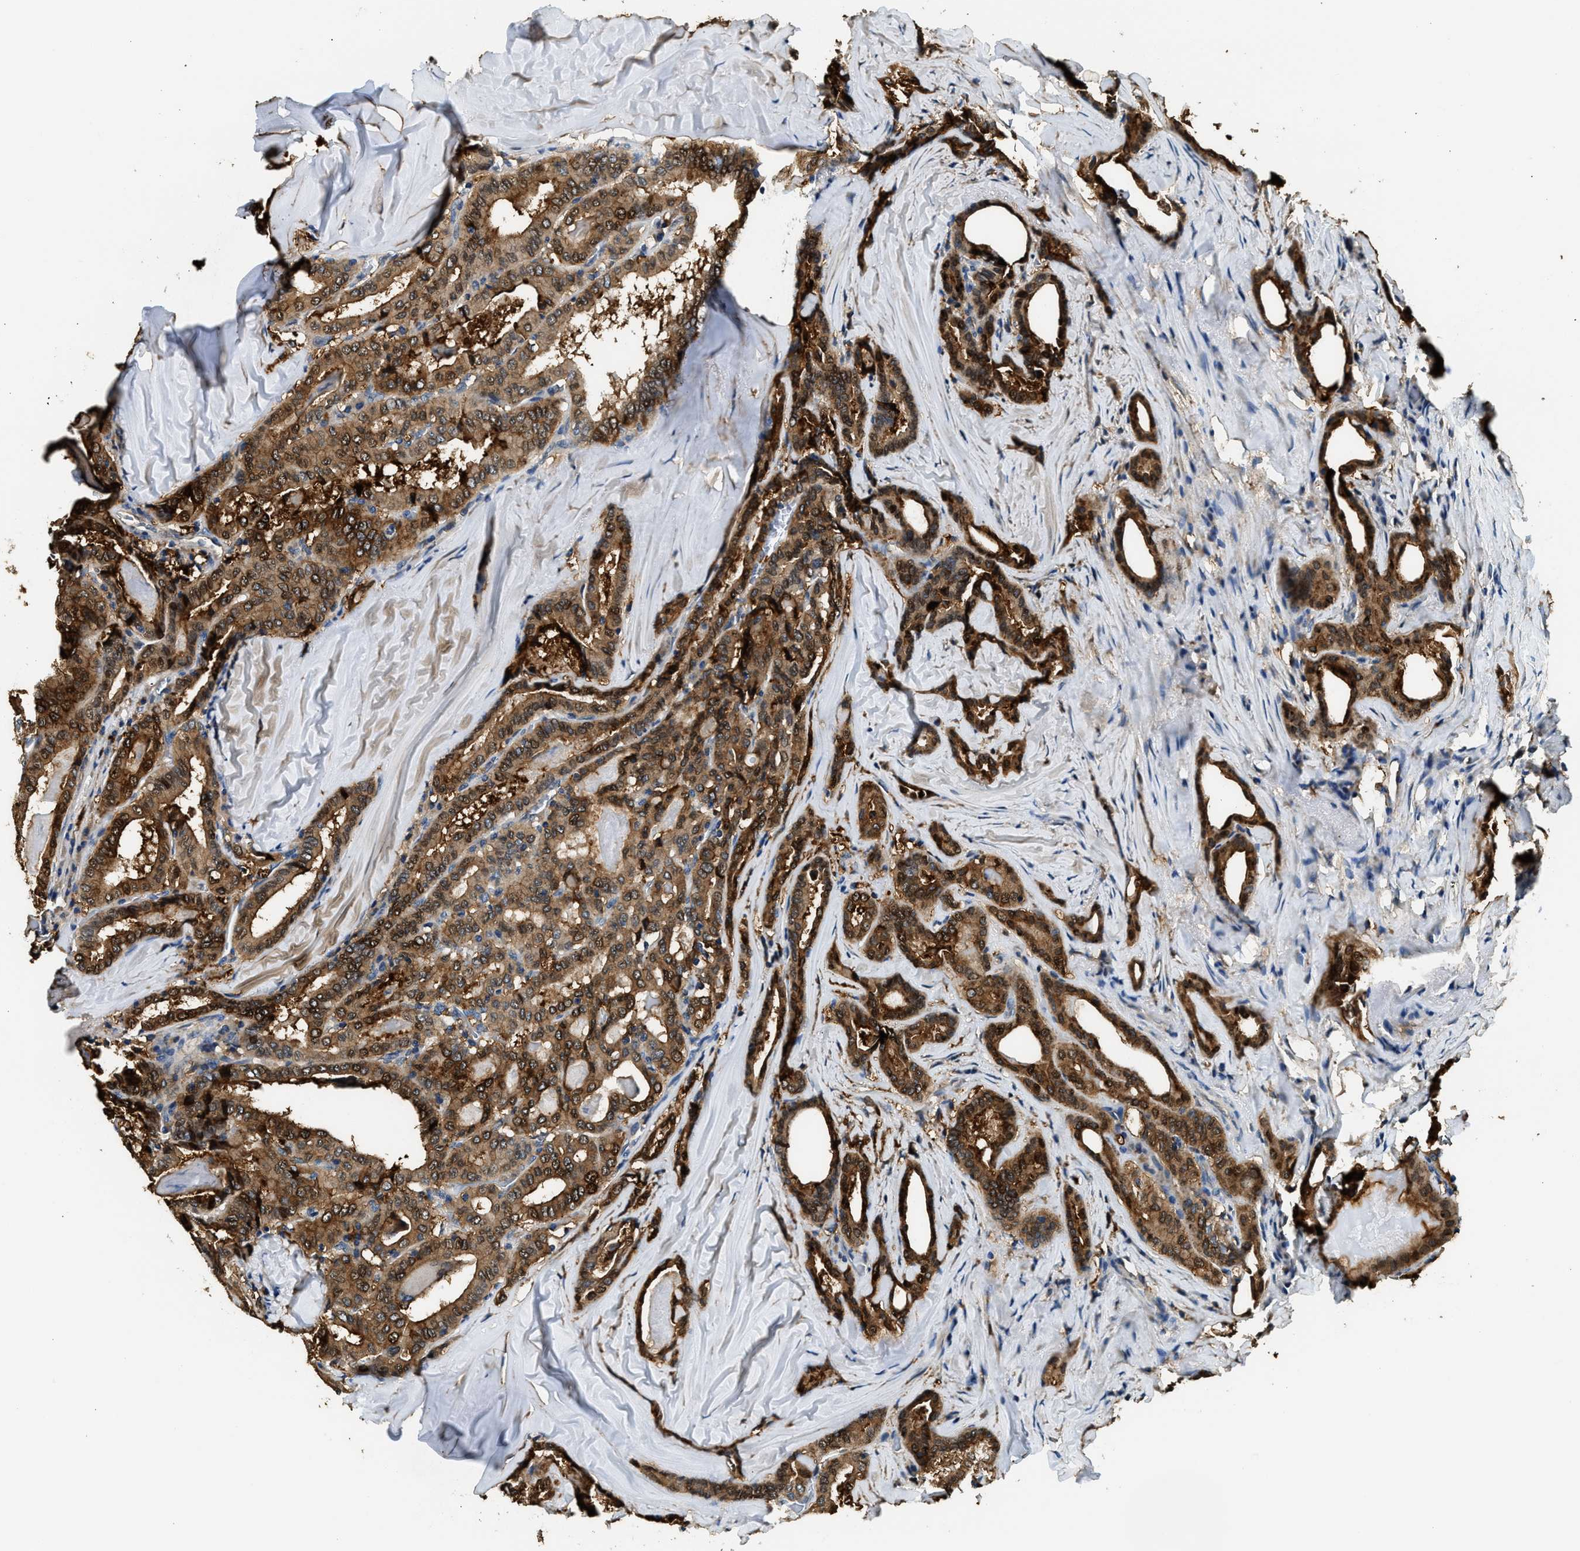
{"staining": {"intensity": "strong", "quantity": ">75%", "location": "cytoplasmic/membranous,nuclear"}, "tissue": "thyroid cancer", "cell_type": "Tumor cells", "image_type": "cancer", "snomed": [{"axis": "morphology", "description": "Papillary adenocarcinoma, NOS"}, {"axis": "topography", "description": "Thyroid gland"}], "caption": "A micrograph of human papillary adenocarcinoma (thyroid) stained for a protein shows strong cytoplasmic/membranous and nuclear brown staining in tumor cells.", "gene": "ANXA3", "patient": {"sex": "female", "age": 42}}